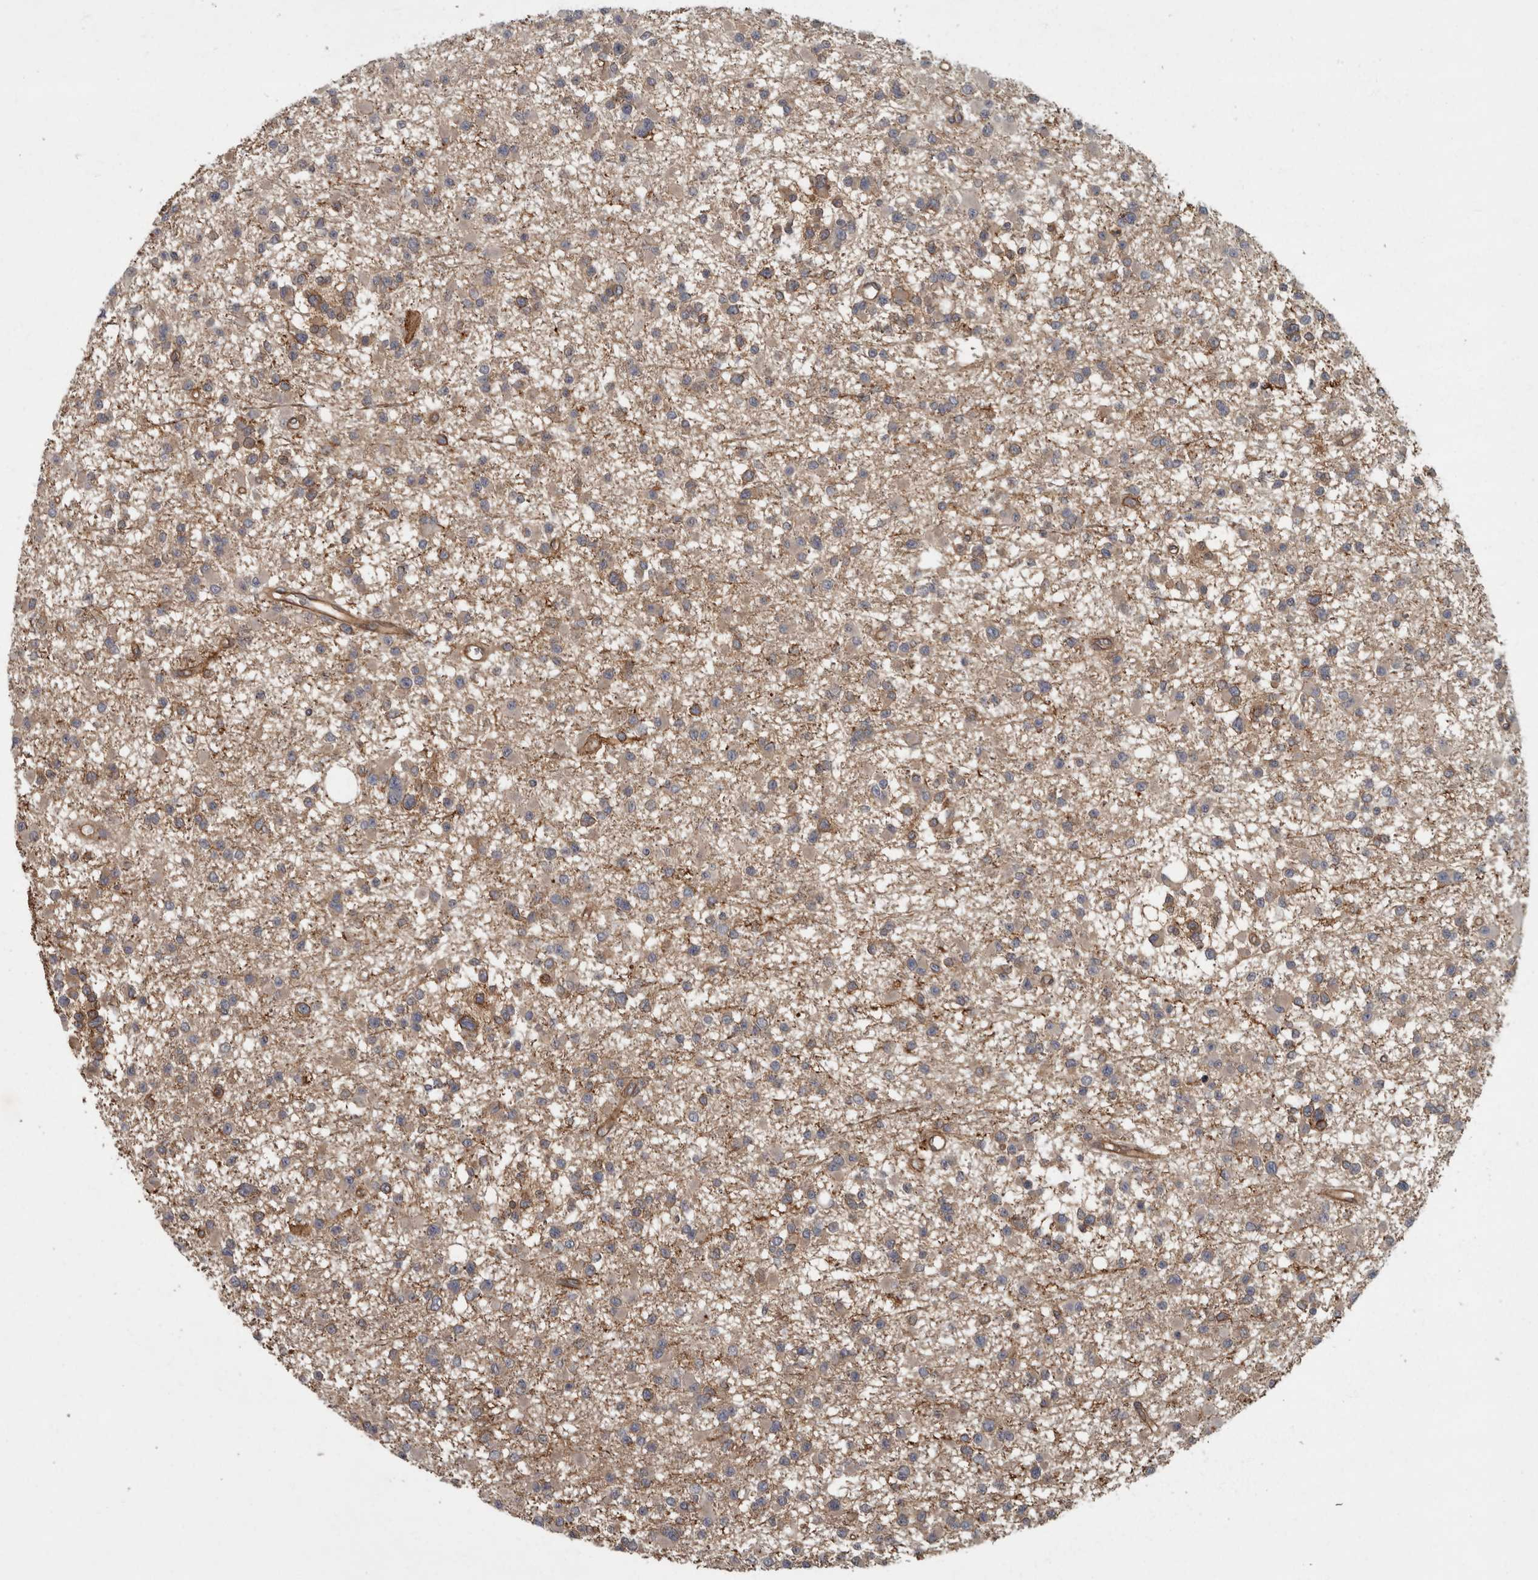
{"staining": {"intensity": "weak", "quantity": "25%-75%", "location": "cytoplasmic/membranous"}, "tissue": "glioma", "cell_type": "Tumor cells", "image_type": "cancer", "snomed": [{"axis": "morphology", "description": "Glioma, malignant, Low grade"}, {"axis": "topography", "description": "Brain"}], "caption": "High-magnification brightfield microscopy of malignant glioma (low-grade) stained with DAB (3,3'-diaminobenzidine) (brown) and counterstained with hematoxylin (blue). tumor cells exhibit weak cytoplasmic/membranous staining is present in approximately25%-75% of cells. The protein of interest is stained brown, and the nuclei are stained in blue (DAB IHC with brightfield microscopy, high magnification).", "gene": "VEGFD", "patient": {"sex": "female", "age": 22}}